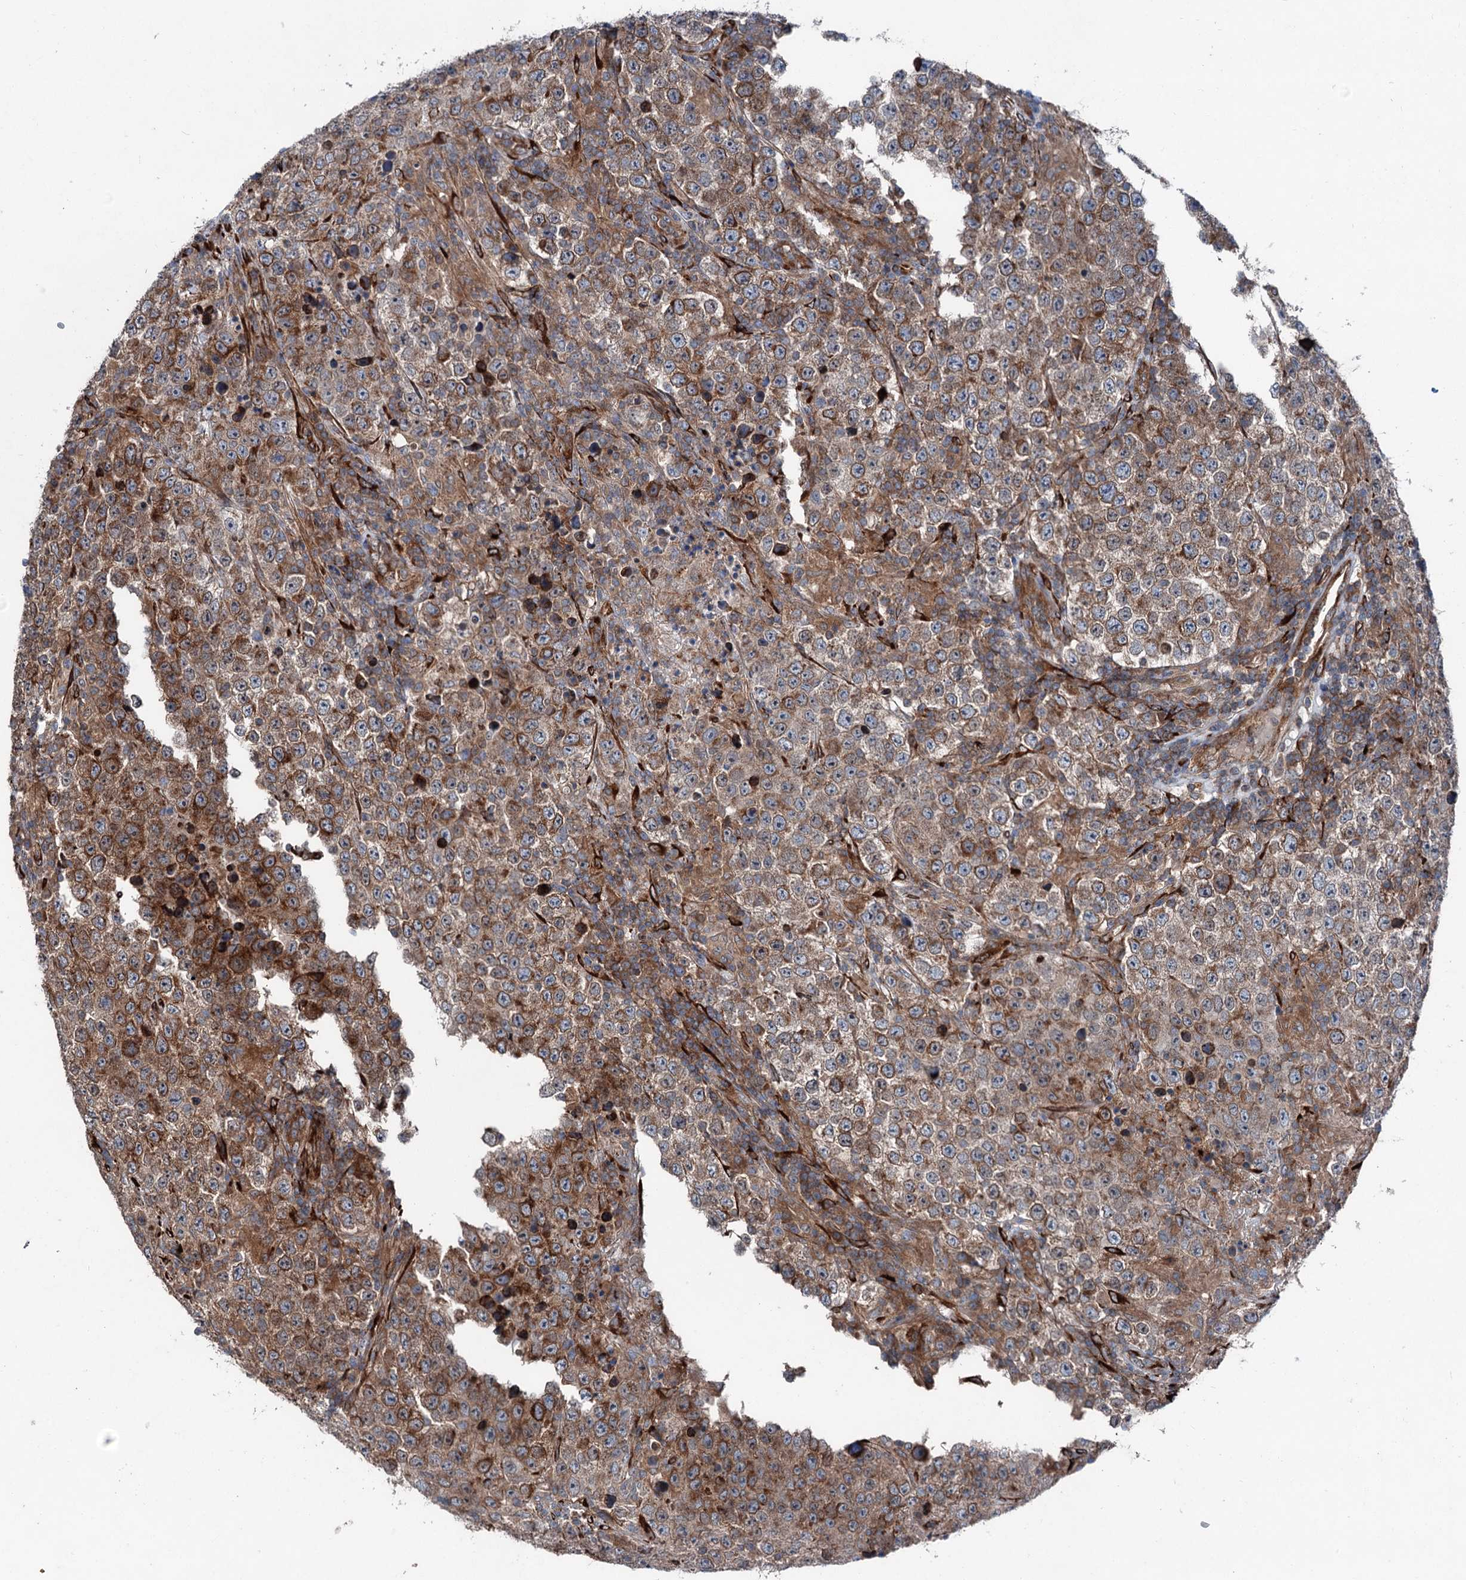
{"staining": {"intensity": "moderate", "quantity": ">75%", "location": "cytoplasmic/membranous"}, "tissue": "testis cancer", "cell_type": "Tumor cells", "image_type": "cancer", "snomed": [{"axis": "morphology", "description": "Normal tissue, NOS"}, {"axis": "morphology", "description": "Urothelial carcinoma, High grade"}, {"axis": "morphology", "description": "Seminoma, NOS"}, {"axis": "morphology", "description": "Carcinoma, Embryonal, NOS"}, {"axis": "topography", "description": "Urinary bladder"}, {"axis": "topography", "description": "Testis"}], "caption": "Immunohistochemistry micrograph of neoplastic tissue: human testis seminoma stained using IHC exhibits medium levels of moderate protein expression localized specifically in the cytoplasmic/membranous of tumor cells, appearing as a cytoplasmic/membranous brown color.", "gene": "DDIAS", "patient": {"sex": "male", "age": 41}}